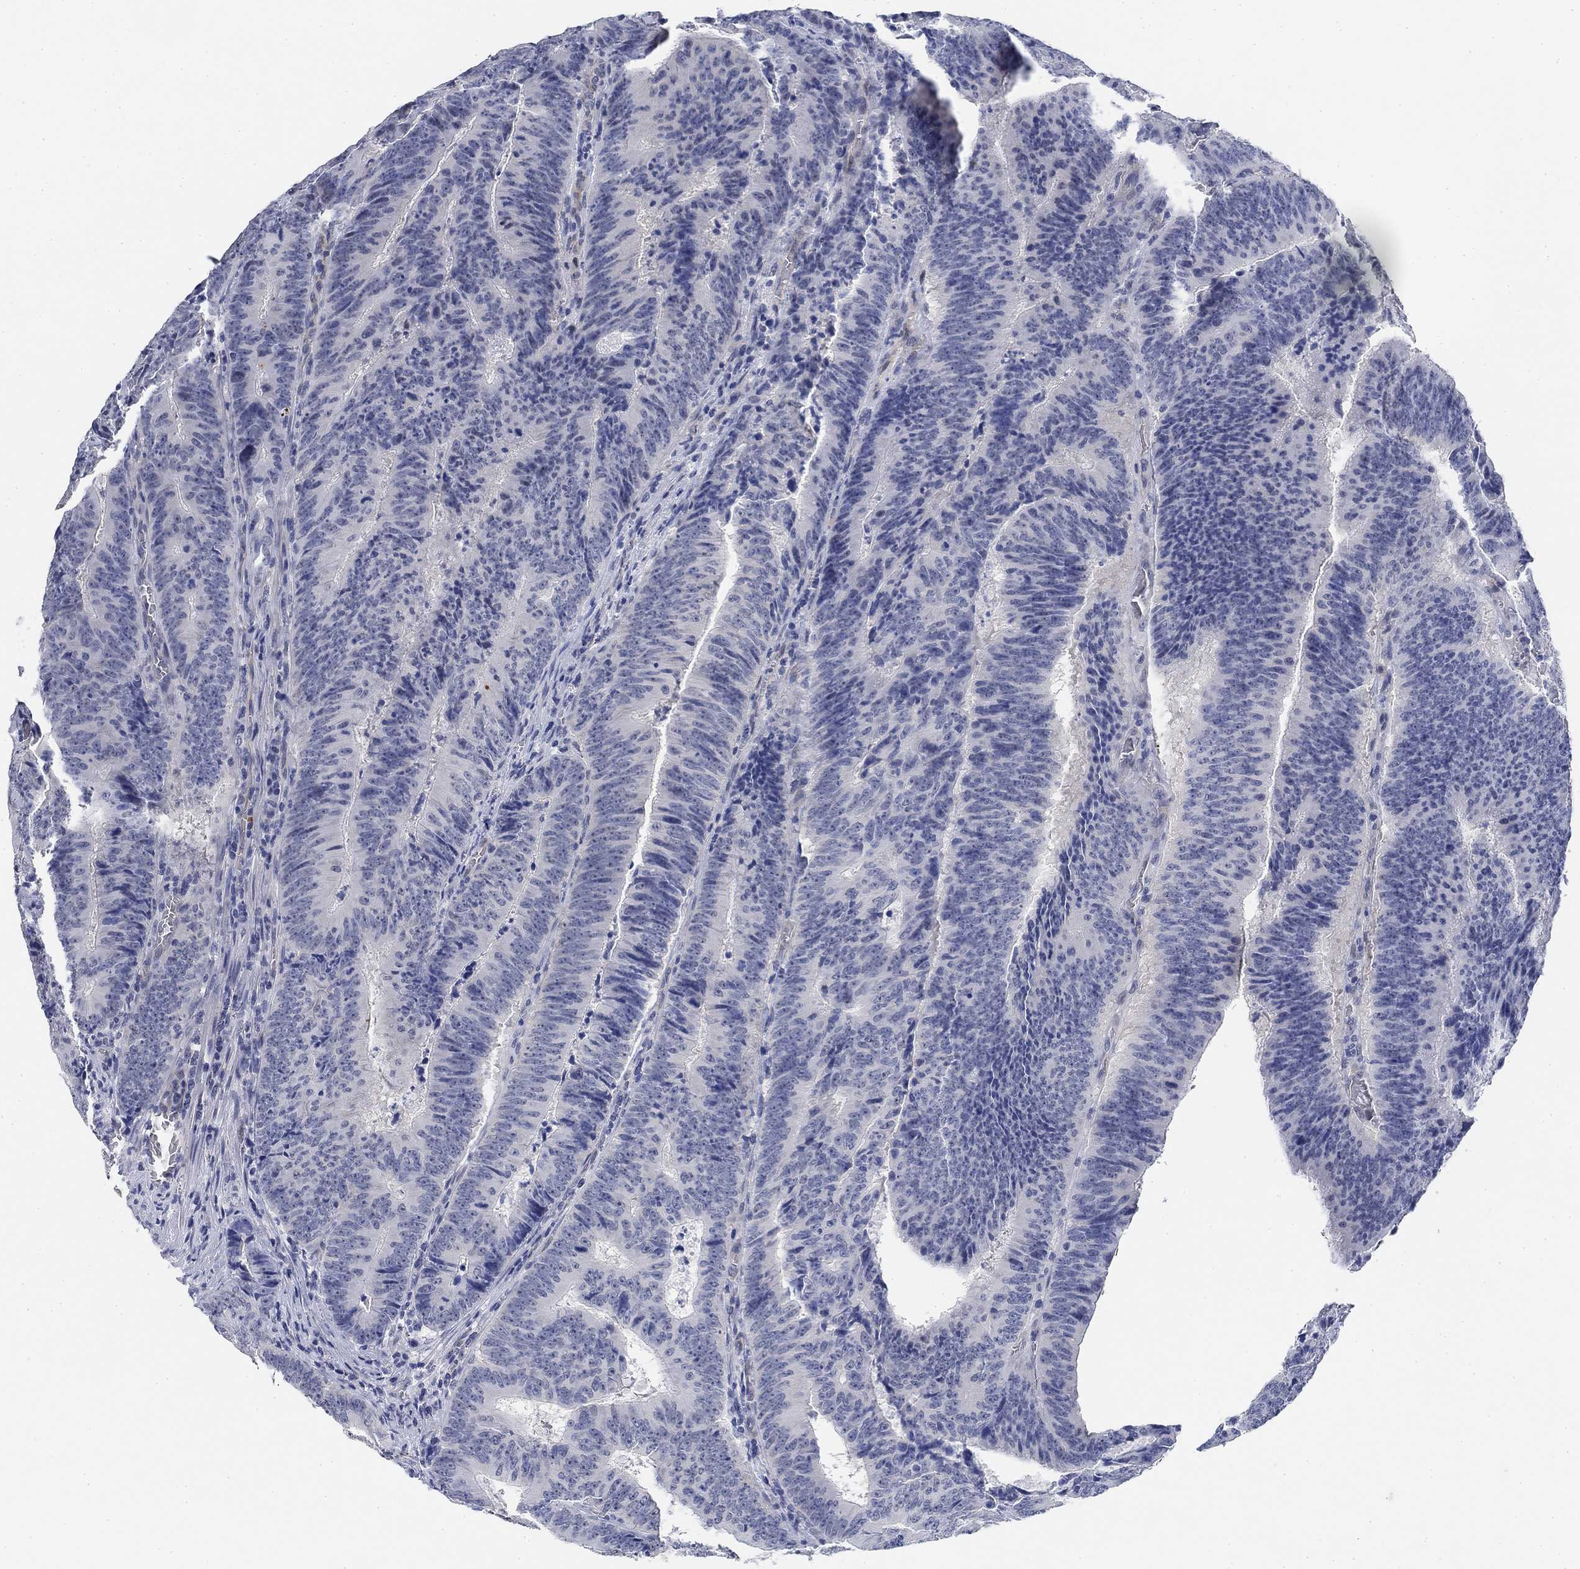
{"staining": {"intensity": "negative", "quantity": "none", "location": "none"}, "tissue": "colorectal cancer", "cell_type": "Tumor cells", "image_type": "cancer", "snomed": [{"axis": "morphology", "description": "Adenocarcinoma, NOS"}, {"axis": "topography", "description": "Colon"}], "caption": "An image of human colorectal cancer (adenocarcinoma) is negative for staining in tumor cells.", "gene": "PAX6", "patient": {"sex": "female", "age": 82}}